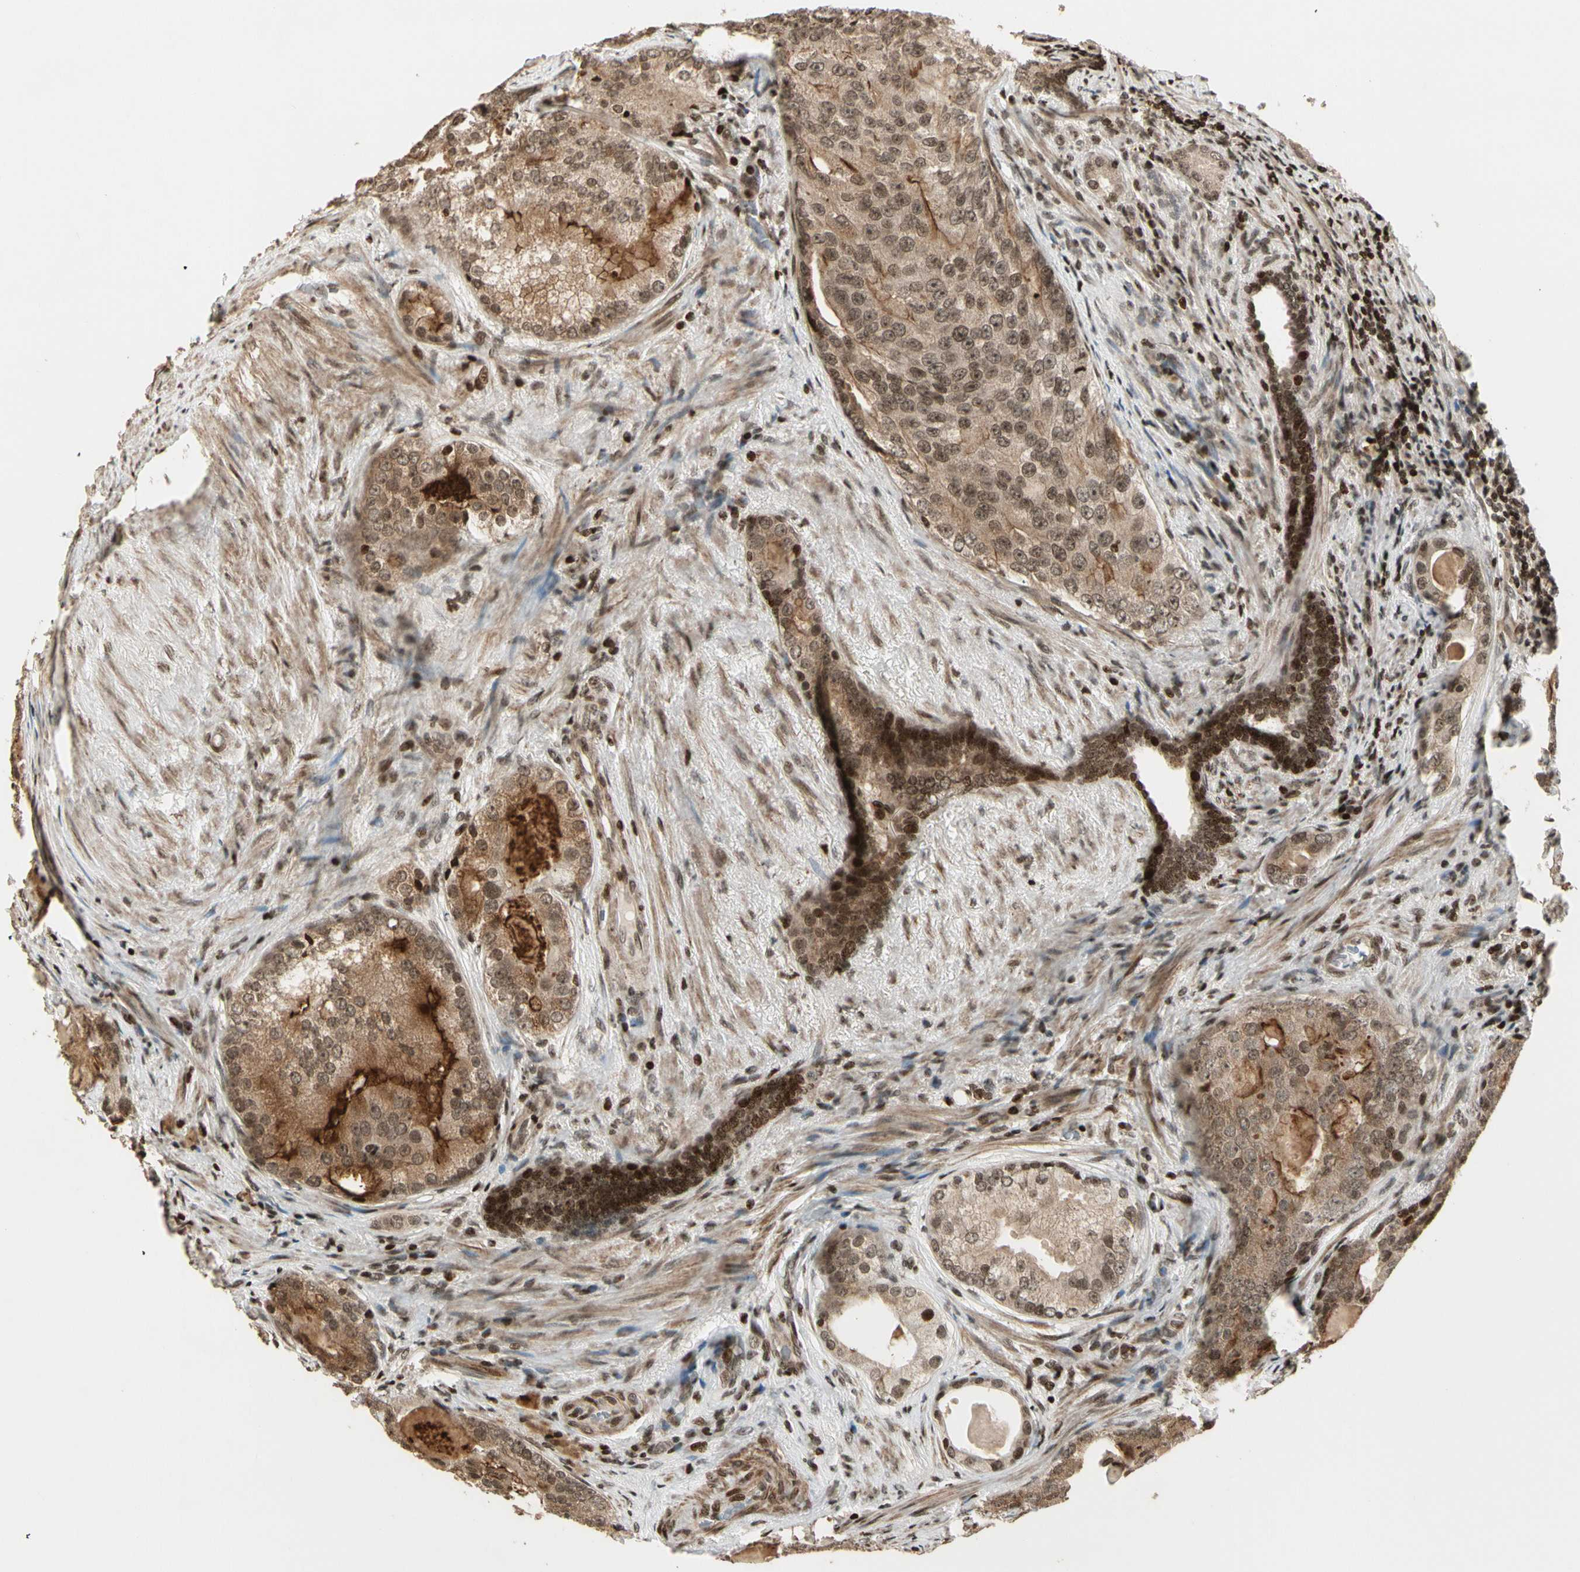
{"staining": {"intensity": "moderate", "quantity": ">75%", "location": "cytoplasmic/membranous,nuclear"}, "tissue": "prostate cancer", "cell_type": "Tumor cells", "image_type": "cancer", "snomed": [{"axis": "morphology", "description": "Adenocarcinoma, High grade"}, {"axis": "topography", "description": "Prostate"}], "caption": "Immunohistochemistry staining of high-grade adenocarcinoma (prostate), which displays medium levels of moderate cytoplasmic/membranous and nuclear staining in about >75% of tumor cells indicating moderate cytoplasmic/membranous and nuclear protein positivity. The staining was performed using DAB (brown) for protein detection and nuclei were counterstained in hematoxylin (blue).", "gene": "TSHZ3", "patient": {"sex": "male", "age": 66}}